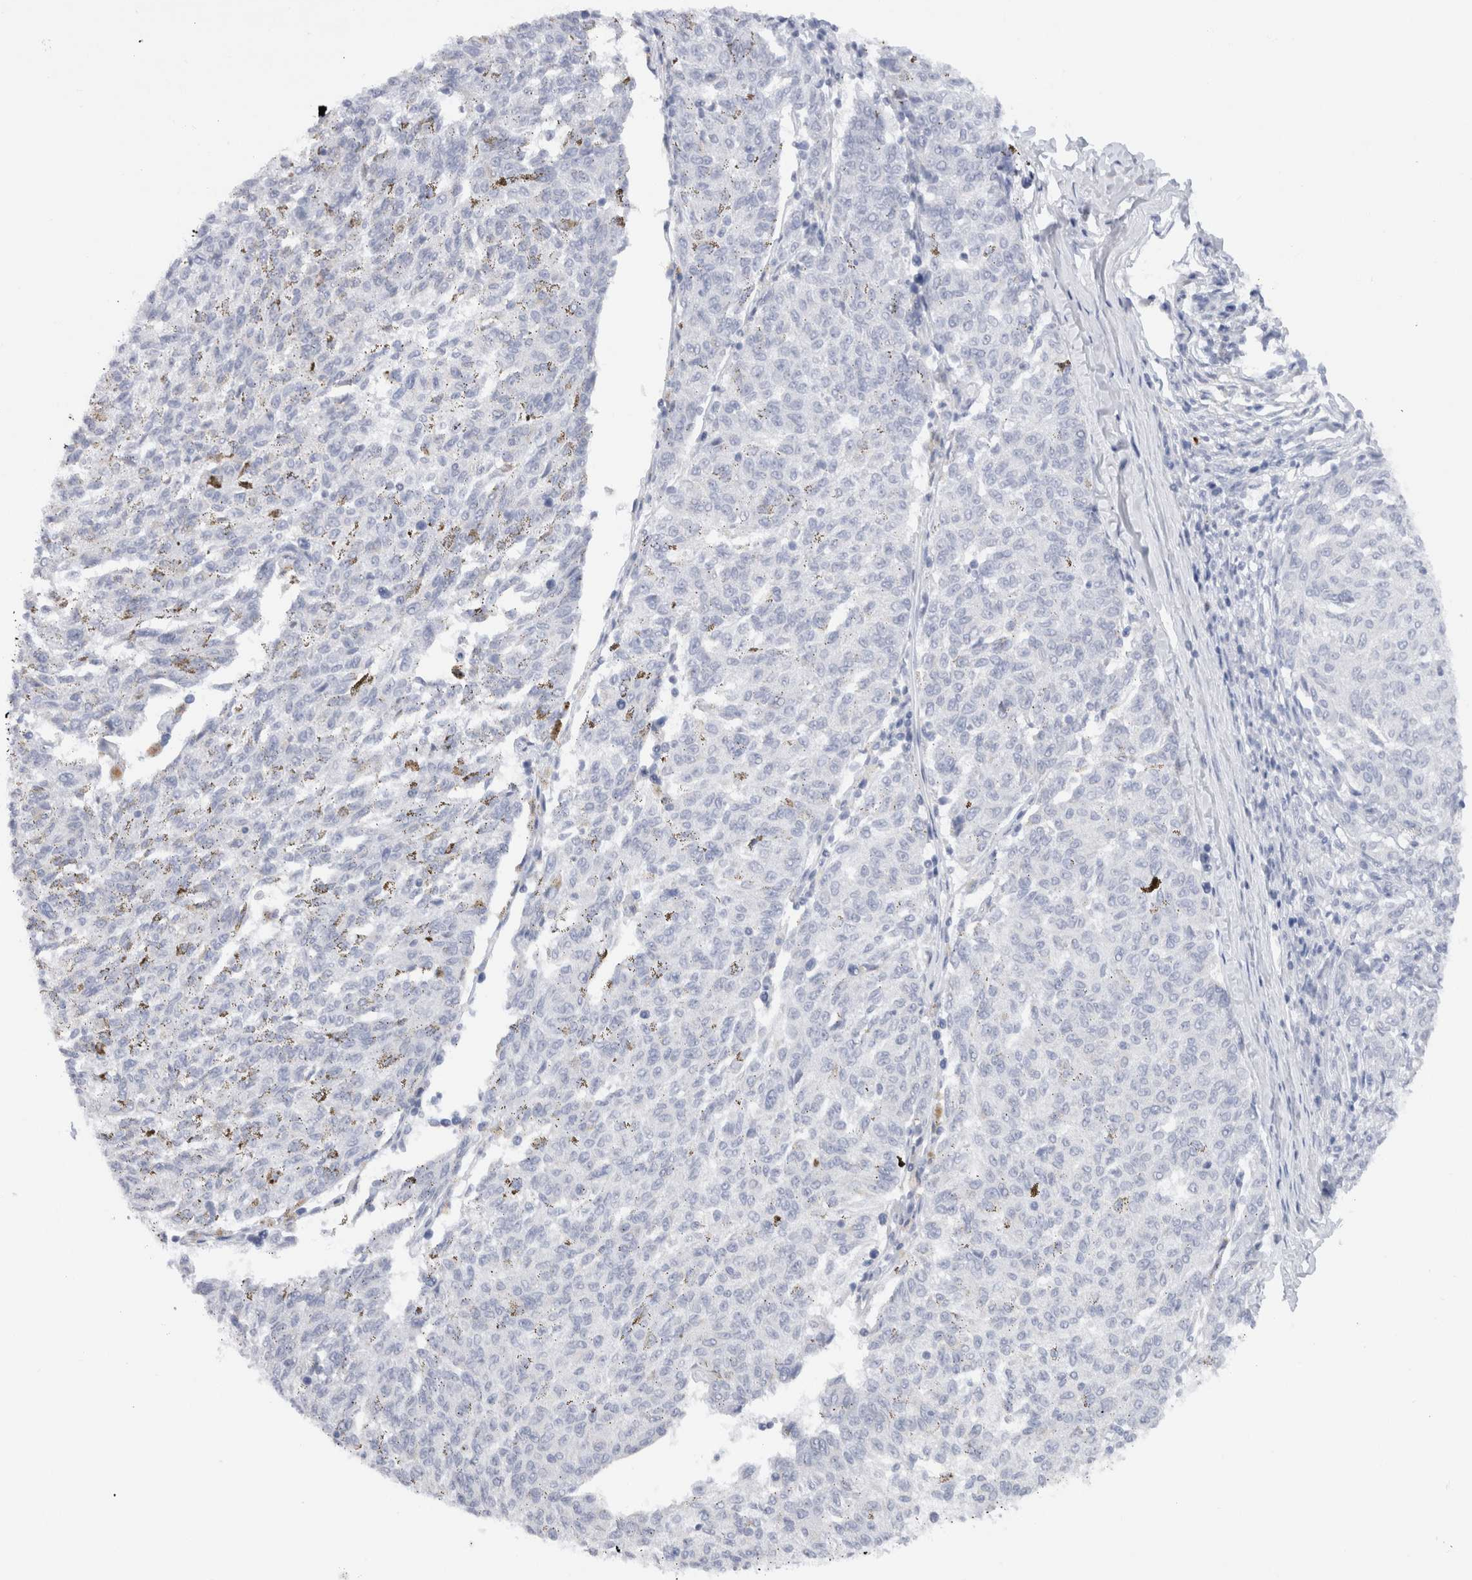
{"staining": {"intensity": "negative", "quantity": "none", "location": "none"}, "tissue": "melanoma", "cell_type": "Tumor cells", "image_type": "cancer", "snomed": [{"axis": "morphology", "description": "Malignant melanoma, NOS"}, {"axis": "topography", "description": "Skin"}], "caption": "Tumor cells are negative for brown protein staining in malignant melanoma. (Immunohistochemistry (ihc), brightfield microscopy, high magnification).", "gene": "C9orf50", "patient": {"sex": "female", "age": 72}}